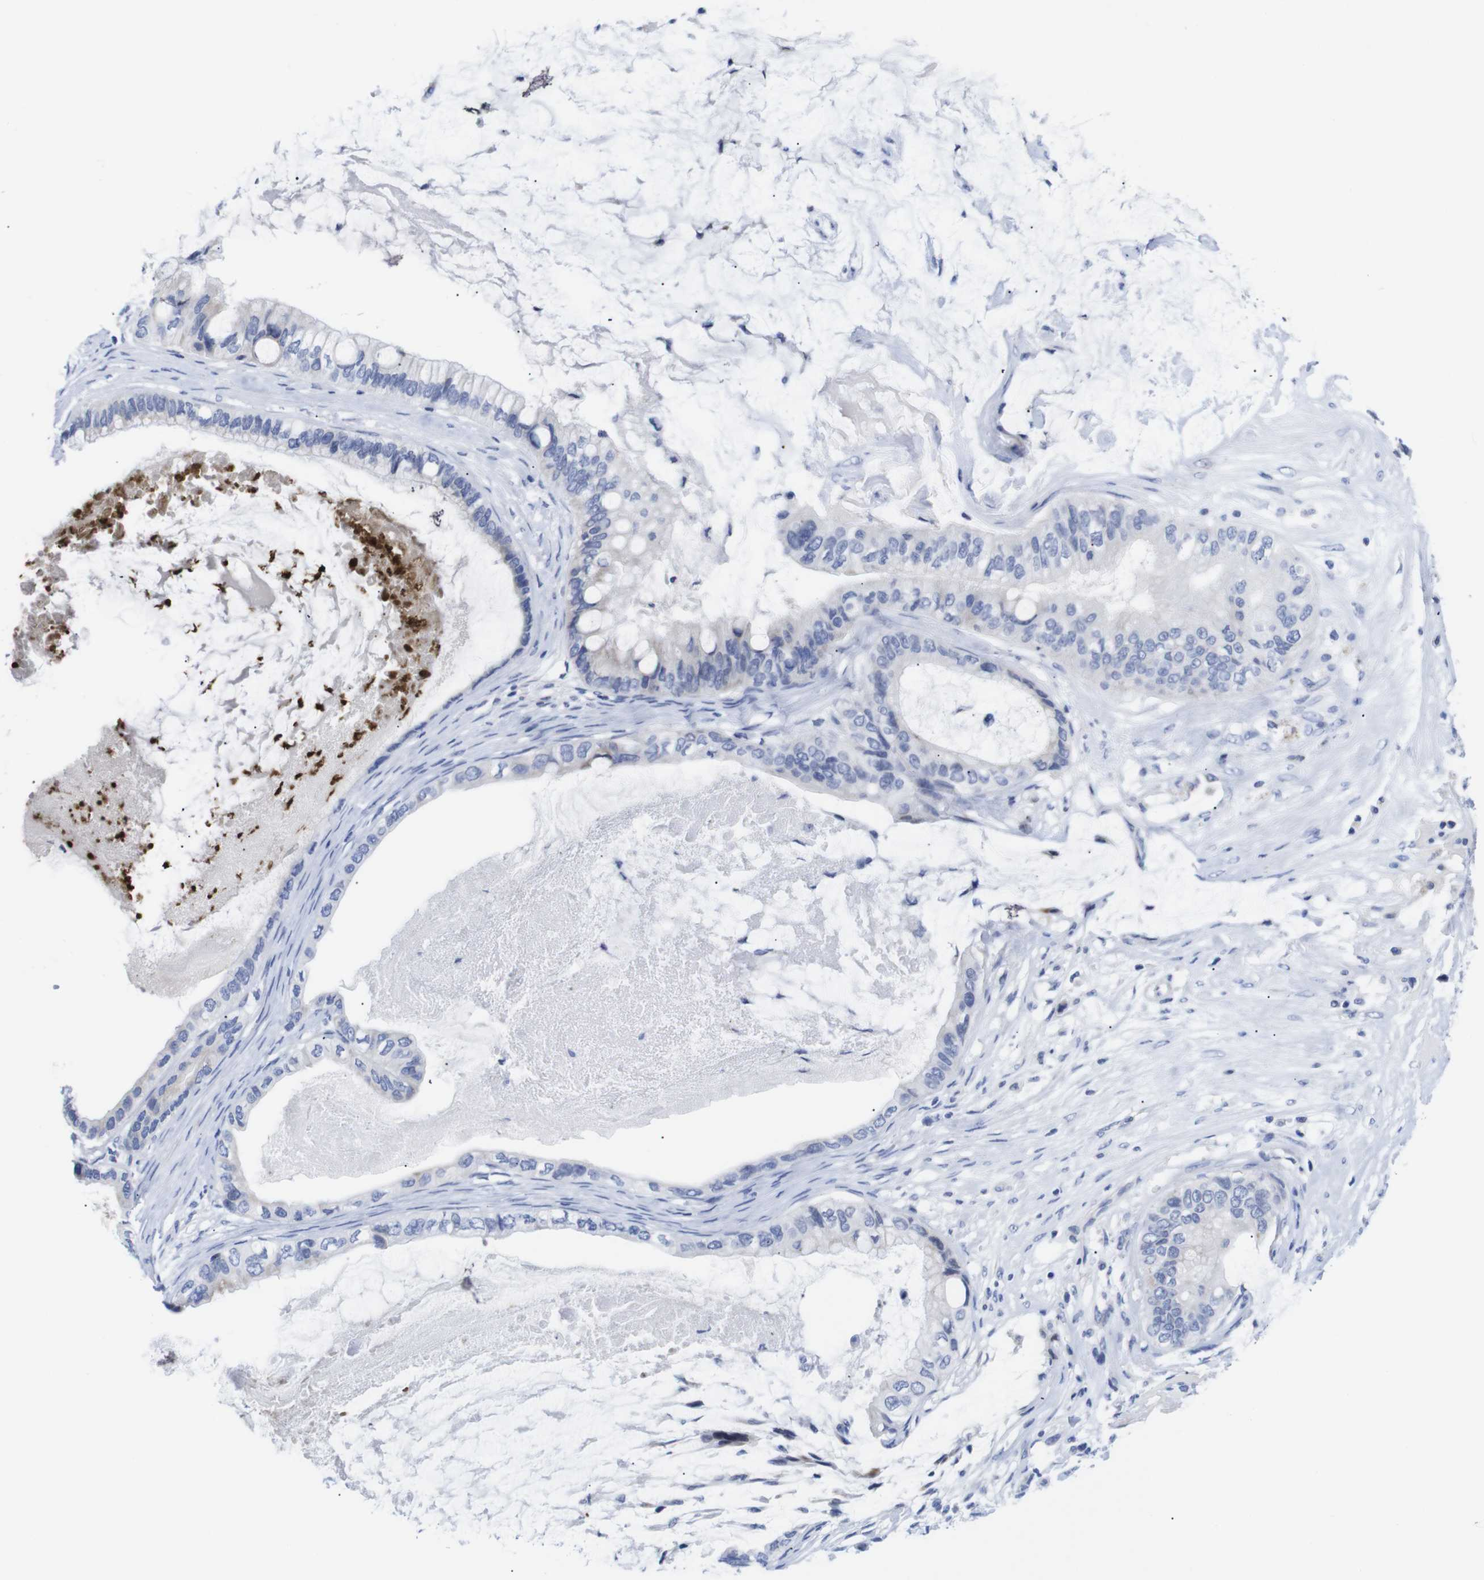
{"staining": {"intensity": "negative", "quantity": "none", "location": "none"}, "tissue": "ovarian cancer", "cell_type": "Tumor cells", "image_type": "cancer", "snomed": [{"axis": "morphology", "description": "Cystadenocarcinoma, mucinous, NOS"}, {"axis": "topography", "description": "Ovary"}], "caption": "Immunohistochemistry (IHC) of ovarian cancer exhibits no expression in tumor cells. The staining is performed using DAB (3,3'-diaminobenzidine) brown chromogen with nuclei counter-stained in using hematoxylin.", "gene": "LRRC55", "patient": {"sex": "female", "age": 80}}